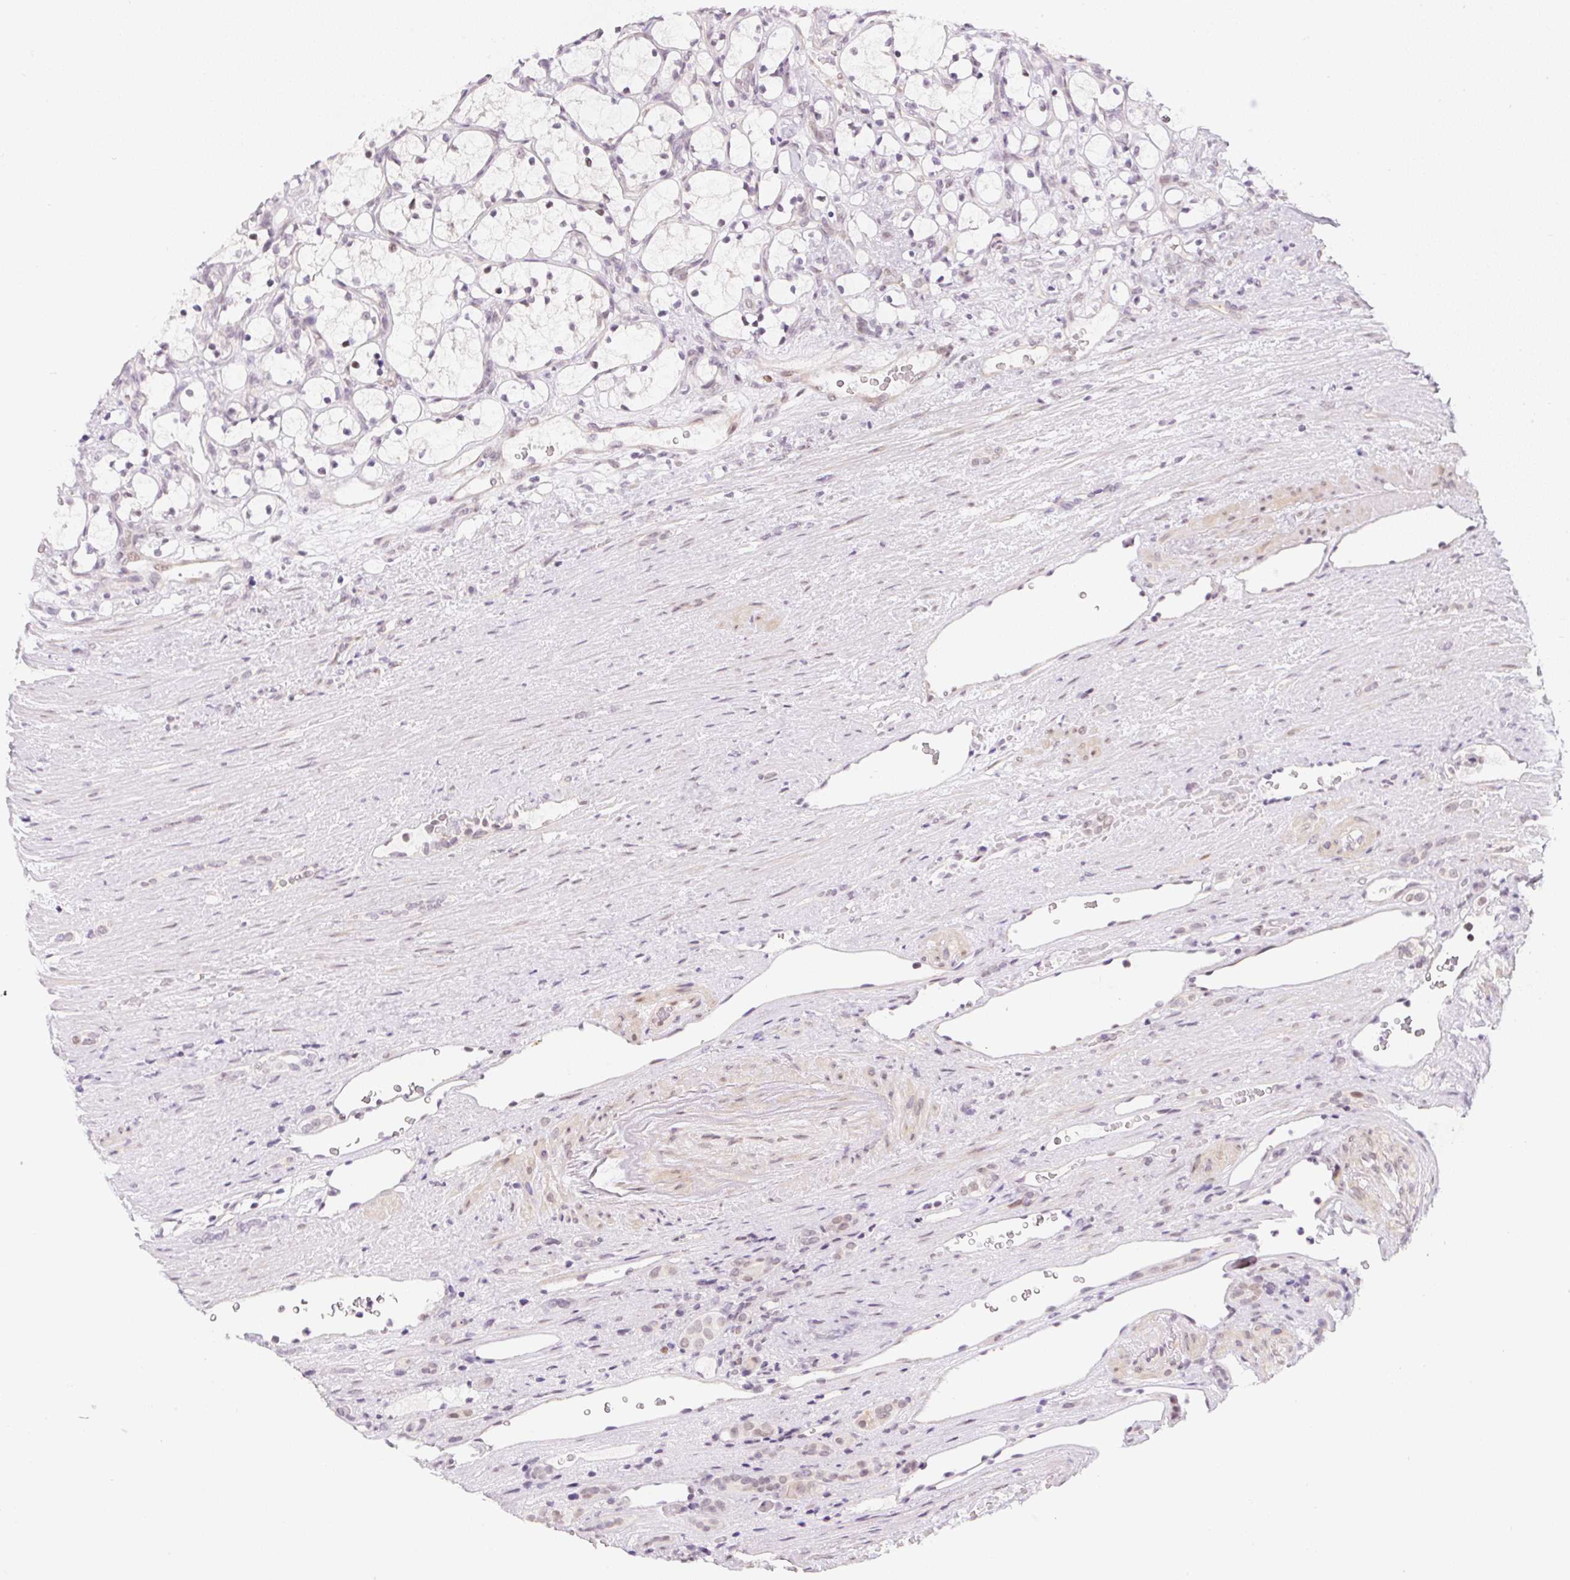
{"staining": {"intensity": "negative", "quantity": "none", "location": "none"}, "tissue": "renal cancer", "cell_type": "Tumor cells", "image_type": "cancer", "snomed": [{"axis": "morphology", "description": "Adenocarcinoma, NOS"}, {"axis": "topography", "description": "Kidney"}], "caption": "This photomicrograph is of renal adenocarcinoma stained with immunohistochemistry to label a protein in brown with the nuclei are counter-stained blue. There is no staining in tumor cells.", "gene": "DPPA4", "patient": {"sex": "female", "age": 69}}